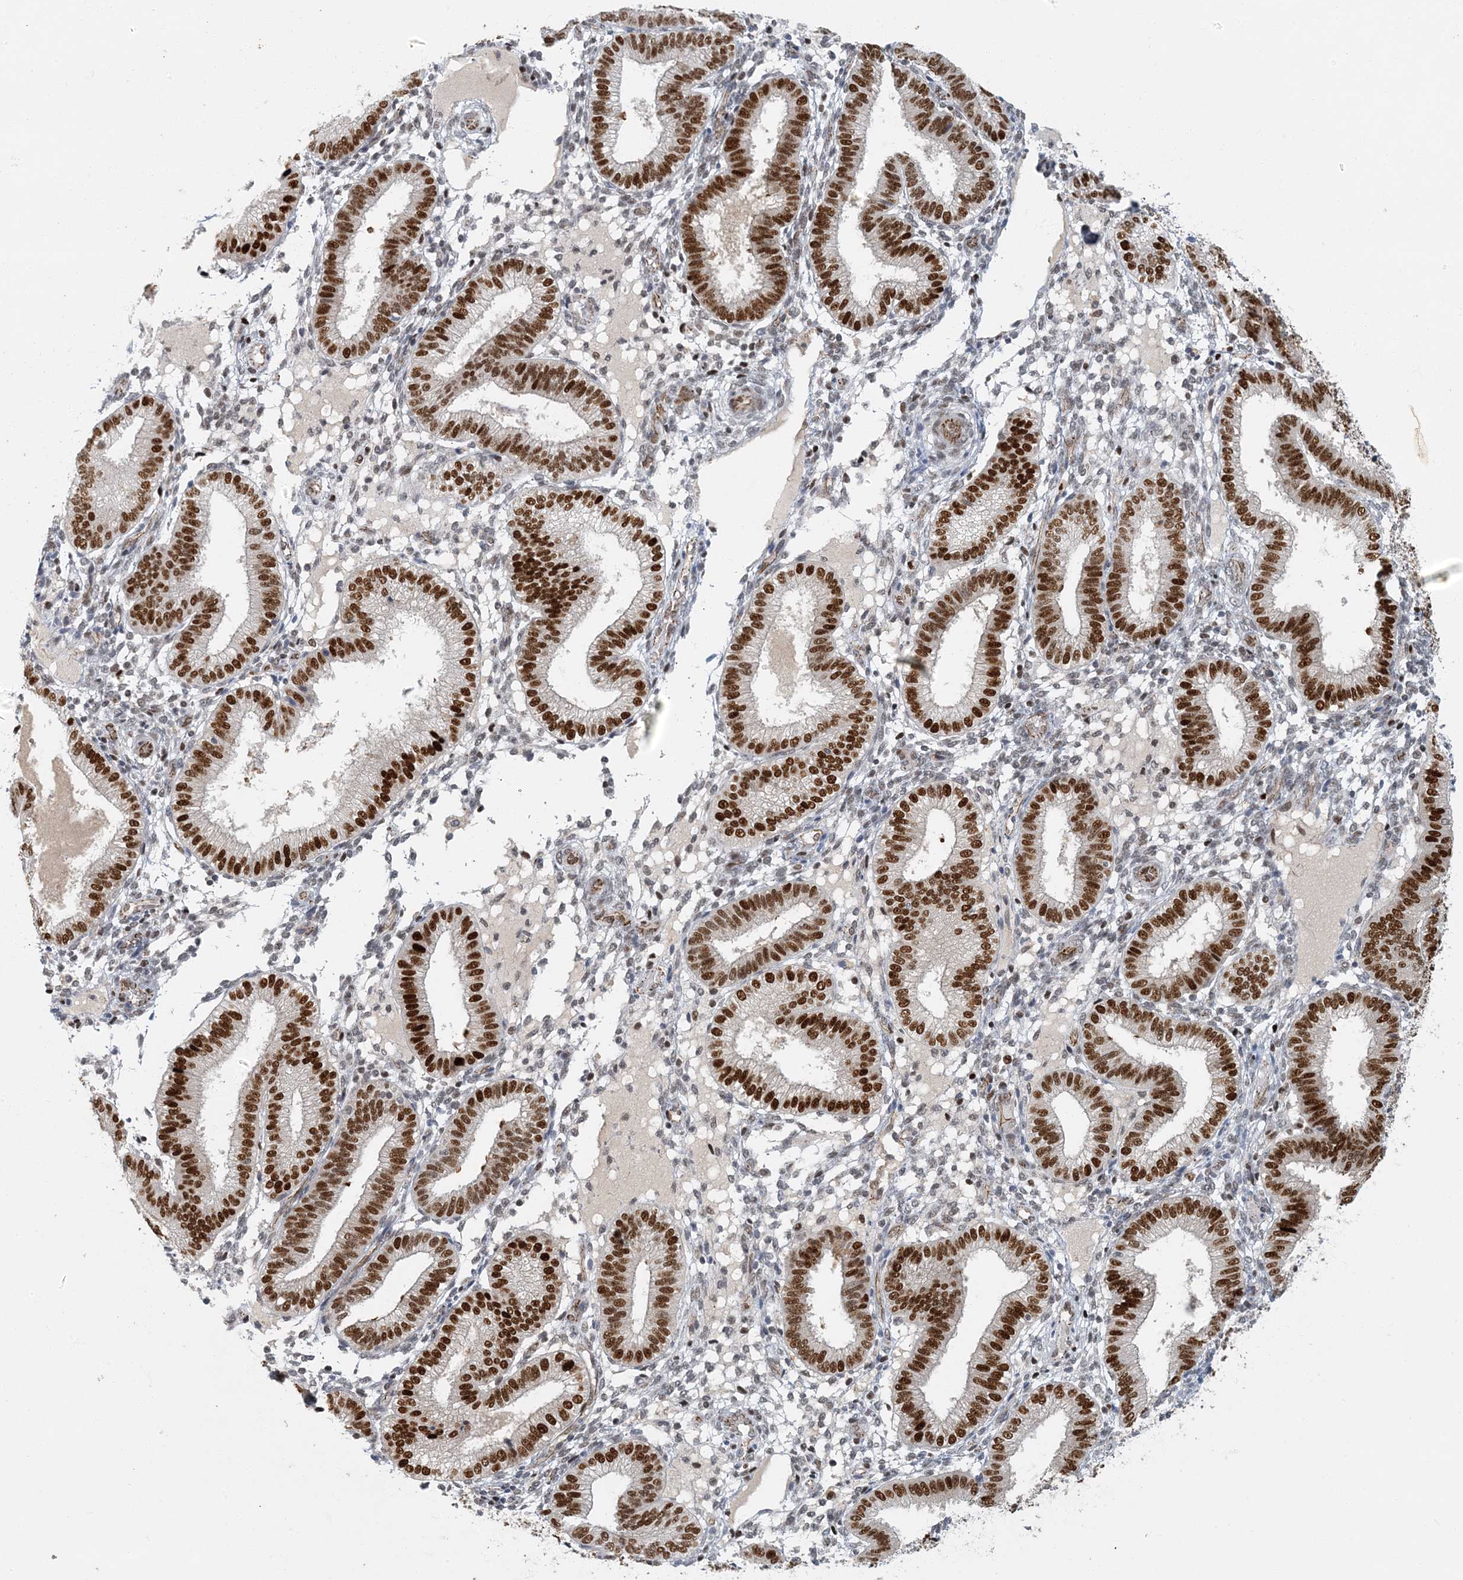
{"staining": {"intensity": "weak", "quantity": "25%-75%", "location": "nuclear"}, "tissue": "endometrium", "cell_type": "Cells in endometrial stroma", "image_type": "normal", "snomed": [{"axis": "morphology", "description": "Normal tissue, NOS"}, {"axis": "topography", "description": "Endometrium"}], "caption": "Weak nuclear protein positivity is seen in about 25%-75% of cells in endometrial stroma in endometrium.", "gene": "AK9", "patient": {"sex": "female", "age": 39}}